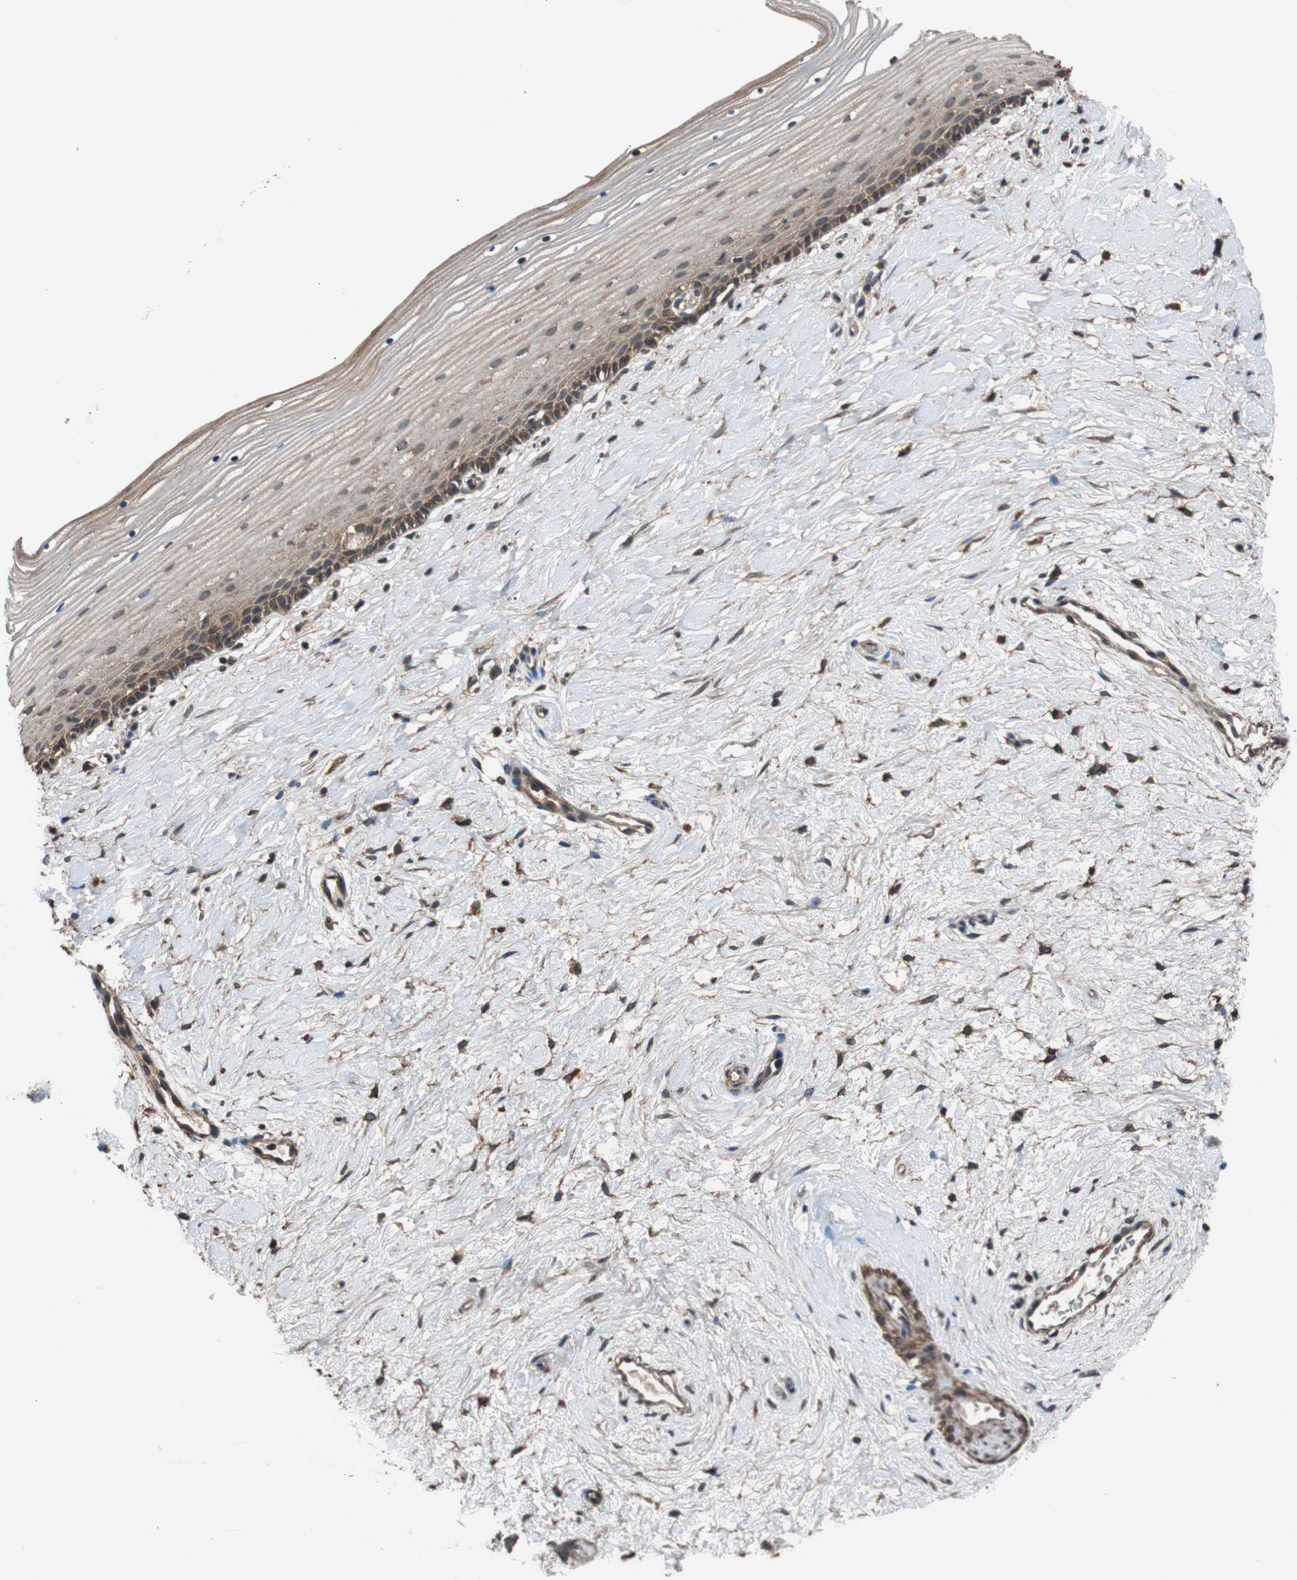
{"staining": {"intensity": "moderate", "quantity": ">75%", "location": "cytoplasmic/membranous"}, "tissue": "cervix", "cell_type": "Glandular cells", "image_type": "normal", "snomed": [{"axis": "morphology", "description": "Normal tissue, NOS"}, {"axis": "topography", "description": "Cervix"}], "caption": "Cervix stained for a protein (brown) exhibits moderate cytoplasmic/membranous positive staining in approximately >75% of glandular cells.", "gene": "PITRM1", "patient": {"sex": "female", "age": 39}}